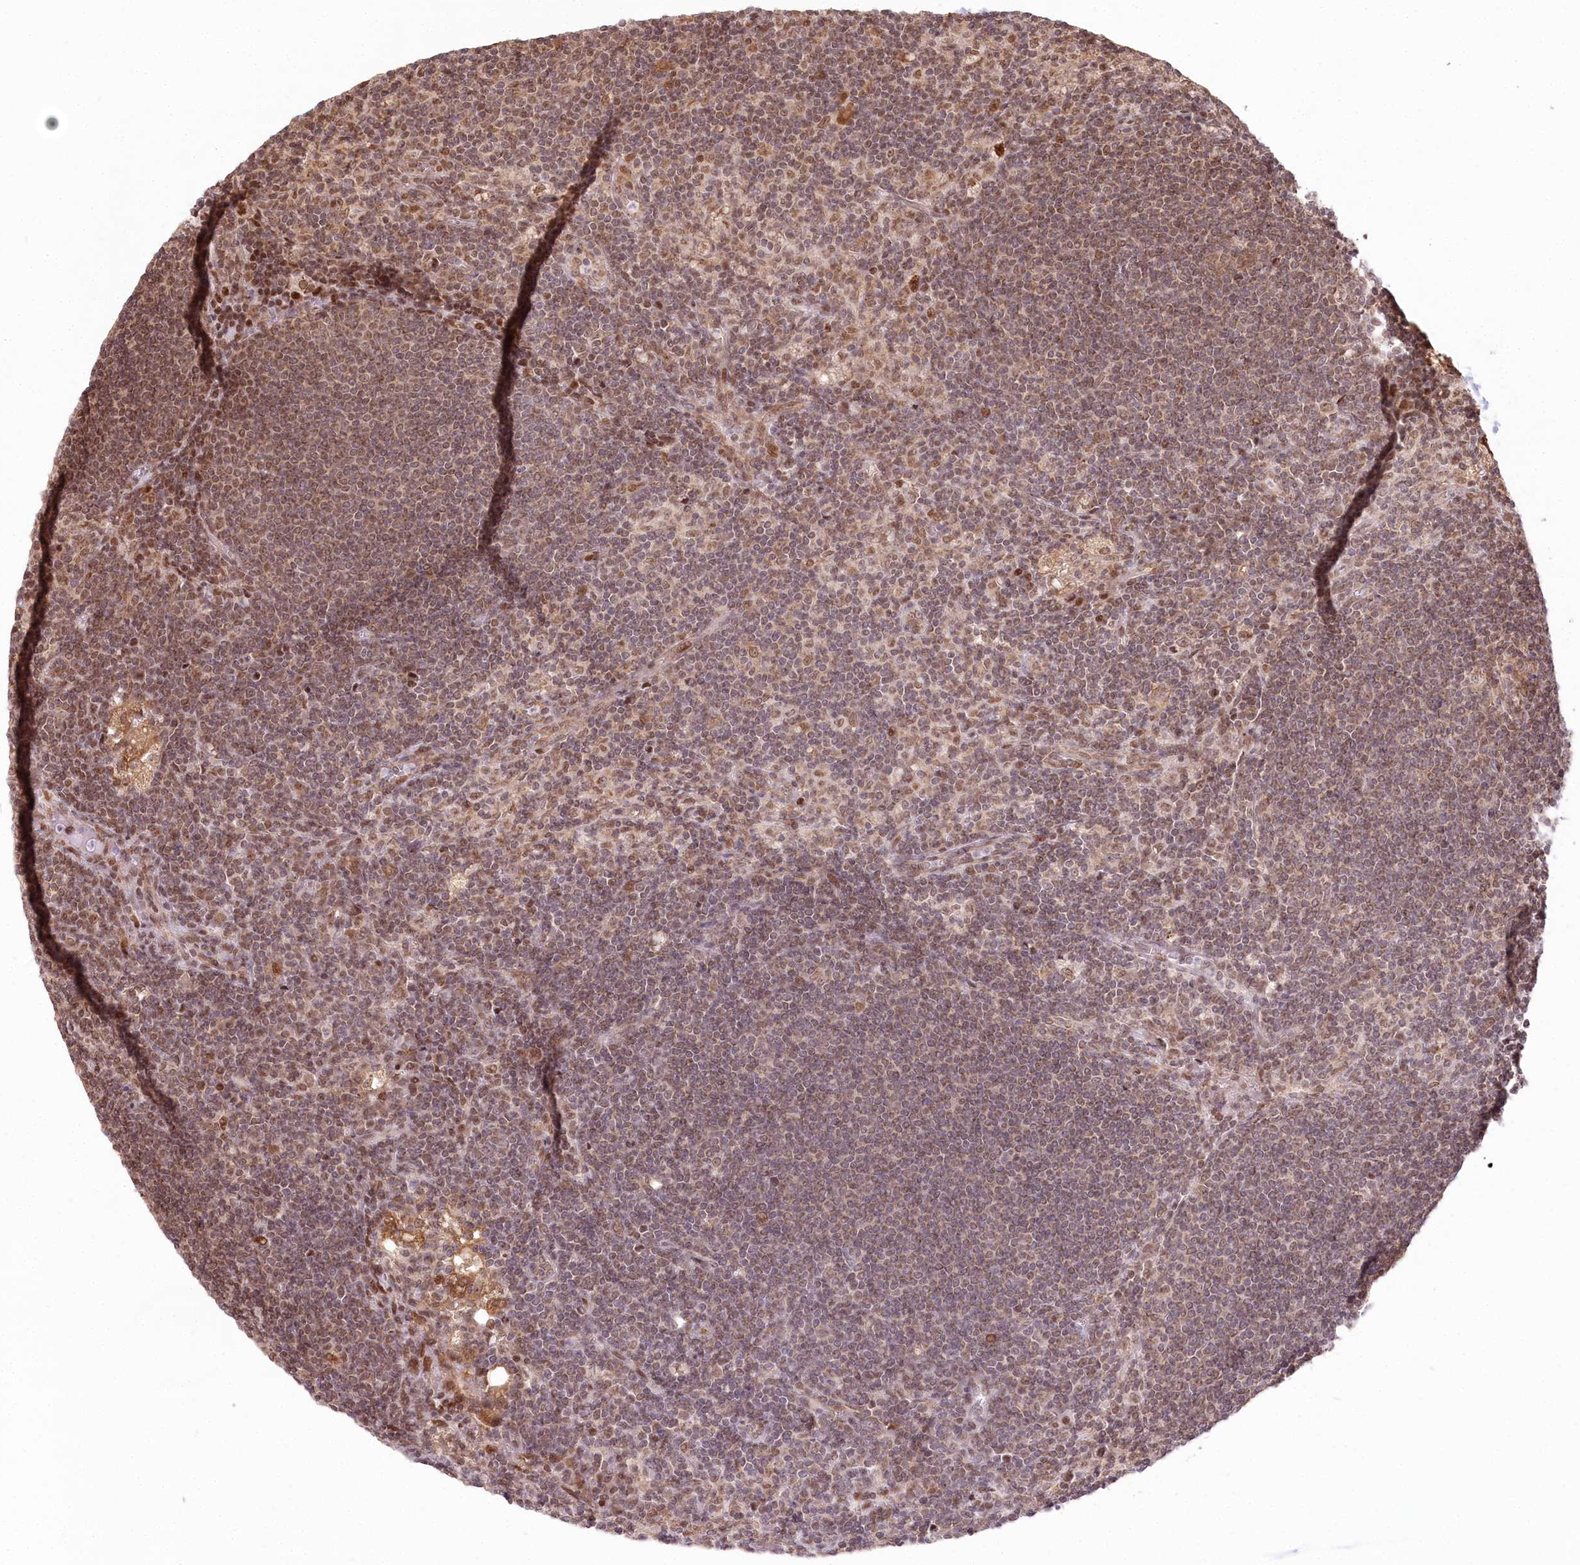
{"staining": {"intensity": "moderate", "quantity": ">75%", "location": "nuclear"}, "tissue": "lymph node", "cell_type": "Germinal center cells", "image_type": "normal", "snomed": [{"axis": "morphology", "description": "Normal tissue, NOS"}, {"axis": "topography", "description": "Lymph node"}], "caption": "Lymph node stained with a brown dye shows moderate nuclear positive expression in approximately >75% of germinal center cells.", "gene": "PYURF", "patient": {"sex": "male", "age": 69}}